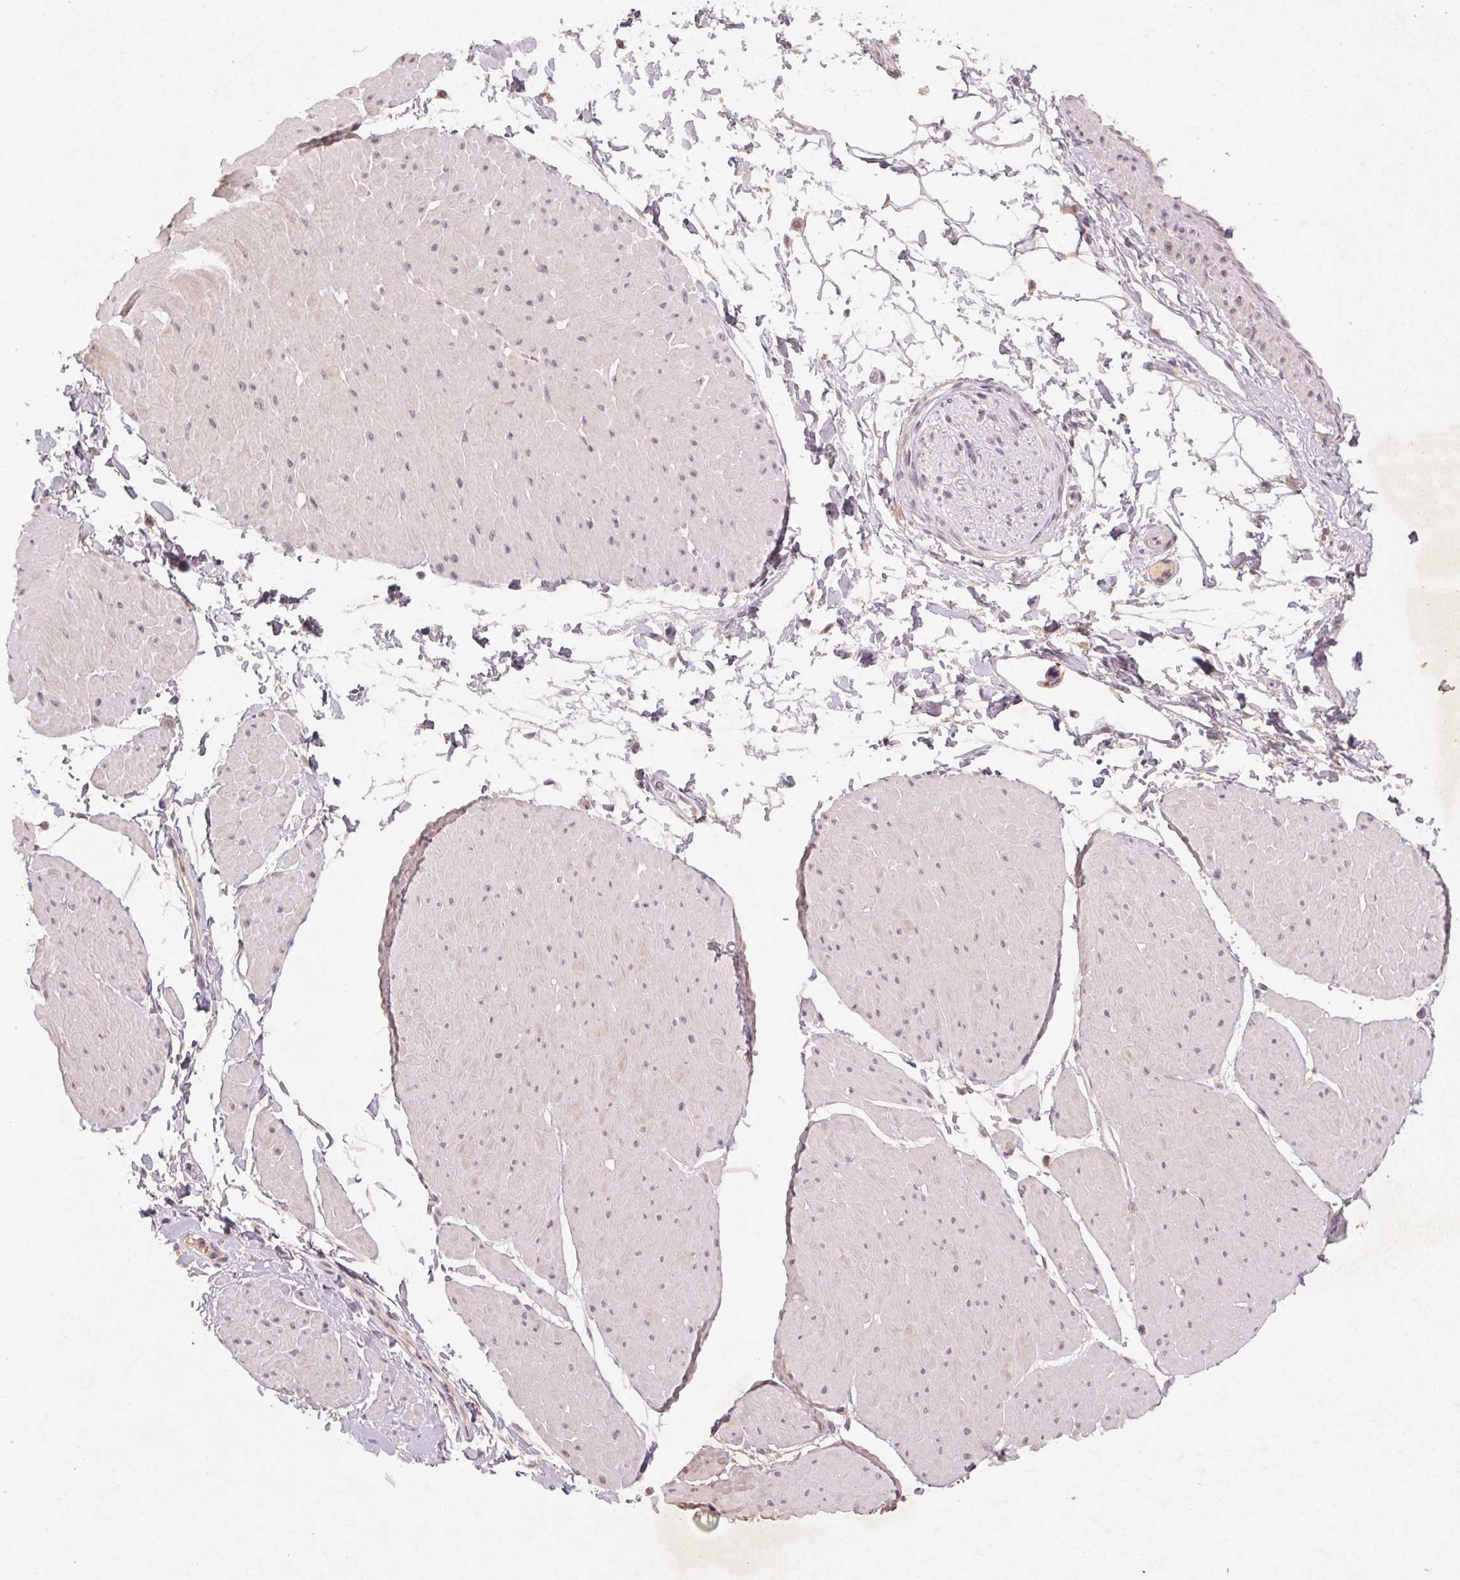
{"staining": {"intensity": "negative", "quantity": "none", "location": "none"}, "tissue": "adipose tissue", "cell_type": "Adipocytes", "image_type": "normal", "snomed": [{"axis": "morphology", "description": "Normal tissue, NOS"}, {"axis": "topography", "description": "Smooth muscle"}, {"axis": "topography", "description": "Peripheral nerve tissue"}], "caption": "Adipocytes show no significant expression in benign adipose tissue. (DAB immunohistochemistry (IHC) visualized using brightfield microscopy, high magnification).", "gene": "ENSG00000255641", "patient": {"sex": "male", "age": 58}}